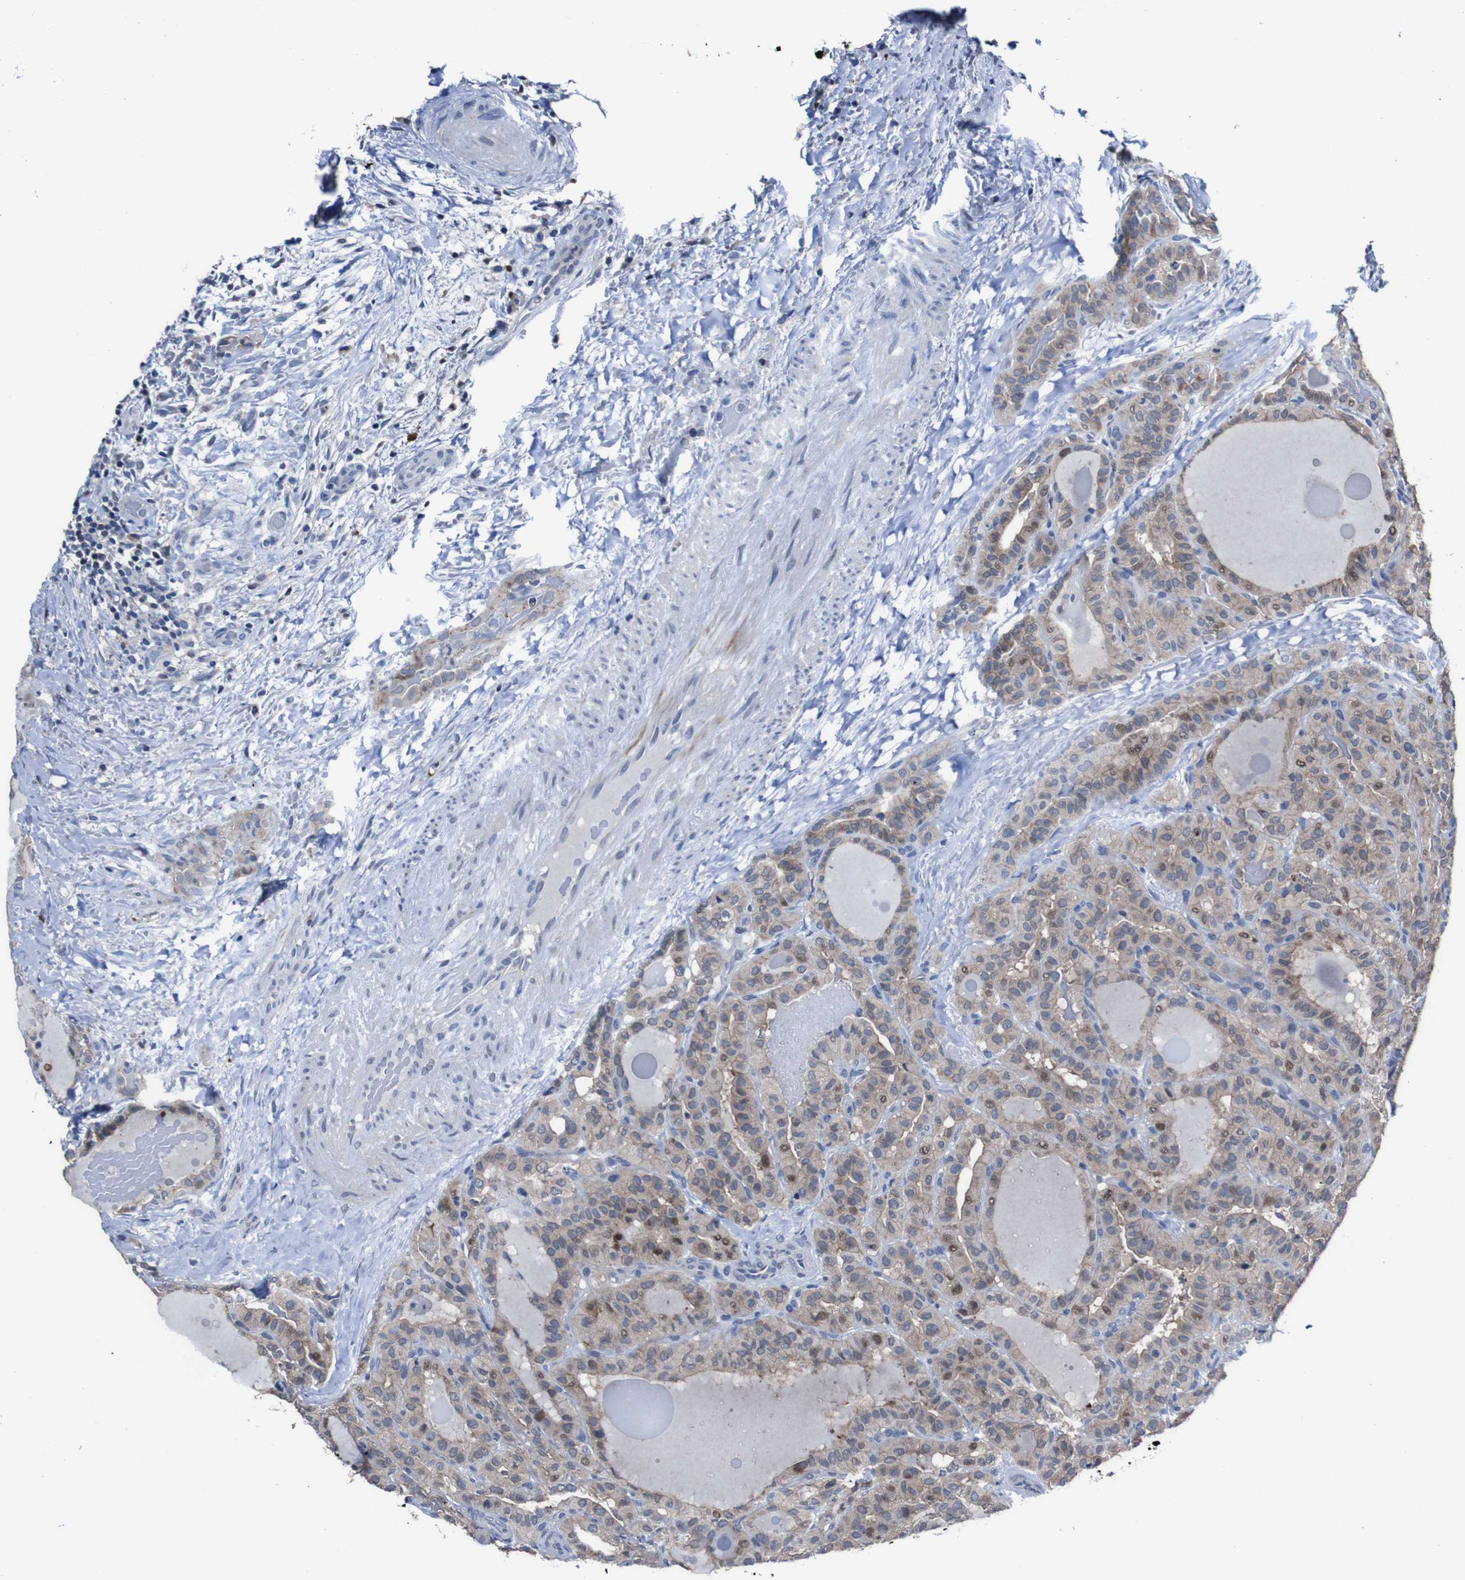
{"staining": {"intensity": "weak", "quantity": "<25%", "location": "cytoplasmic/membranous"}, "tissue": "thyroid cancer", "cell_type": "Tumor cells", "image_type": "cancer", "snomed": [{"axis": "morphology", "description": "Papillary adenocarcinoma, NOS"}, {"axis": "topography", "description": "Thyroid gland"}], "caption": "This is an immunohistochemistry histopathology image of thyroid cancer (papillary adenocarcinoma). There is no staining in tumor cells.", "gene": "SEMA4B", "patient": {"sex": "male", "age": 77}}